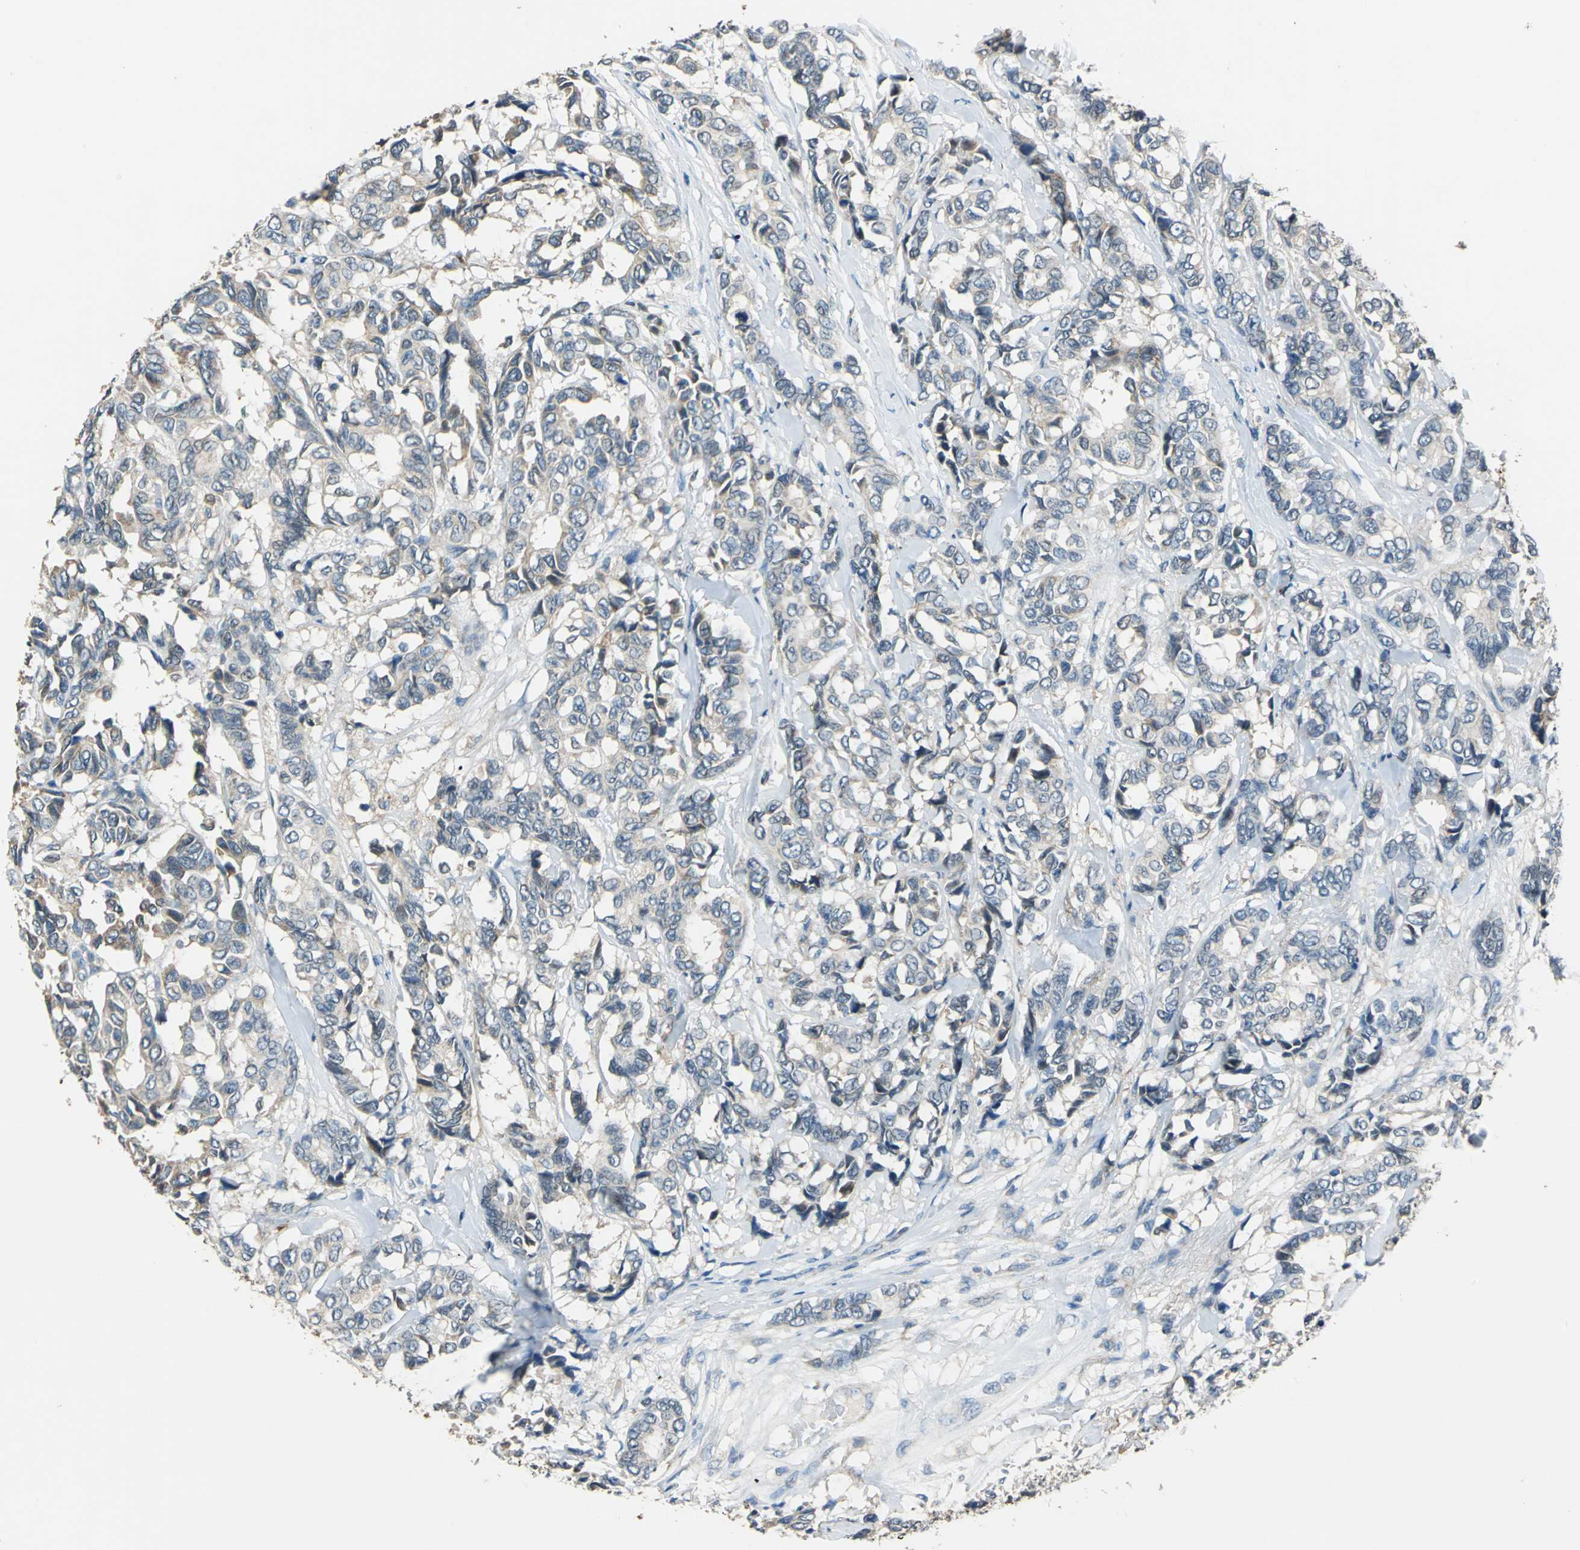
{"staining": {"intensity": "weak", "quantity": "25%-75%", "location": "cytoplasmic/membranous"}, "tissue": "breast cancer", "cell_type": "Tumor cells", "image_type": "cancer", "snomed": [{"axis": "morphology", "description": "Duct carcinoma"}, {"axis": "topography", "description": "Breast"}], "caption": "Immunohistochemical staining of human breast invasive ductal carcinoma demonstrates weak cytoplasmic/membranous protein positivity in approximately 25%-75% of tumor cells.", "gene": "CPA3", "patient": {"sex": "female", "age": 87}}